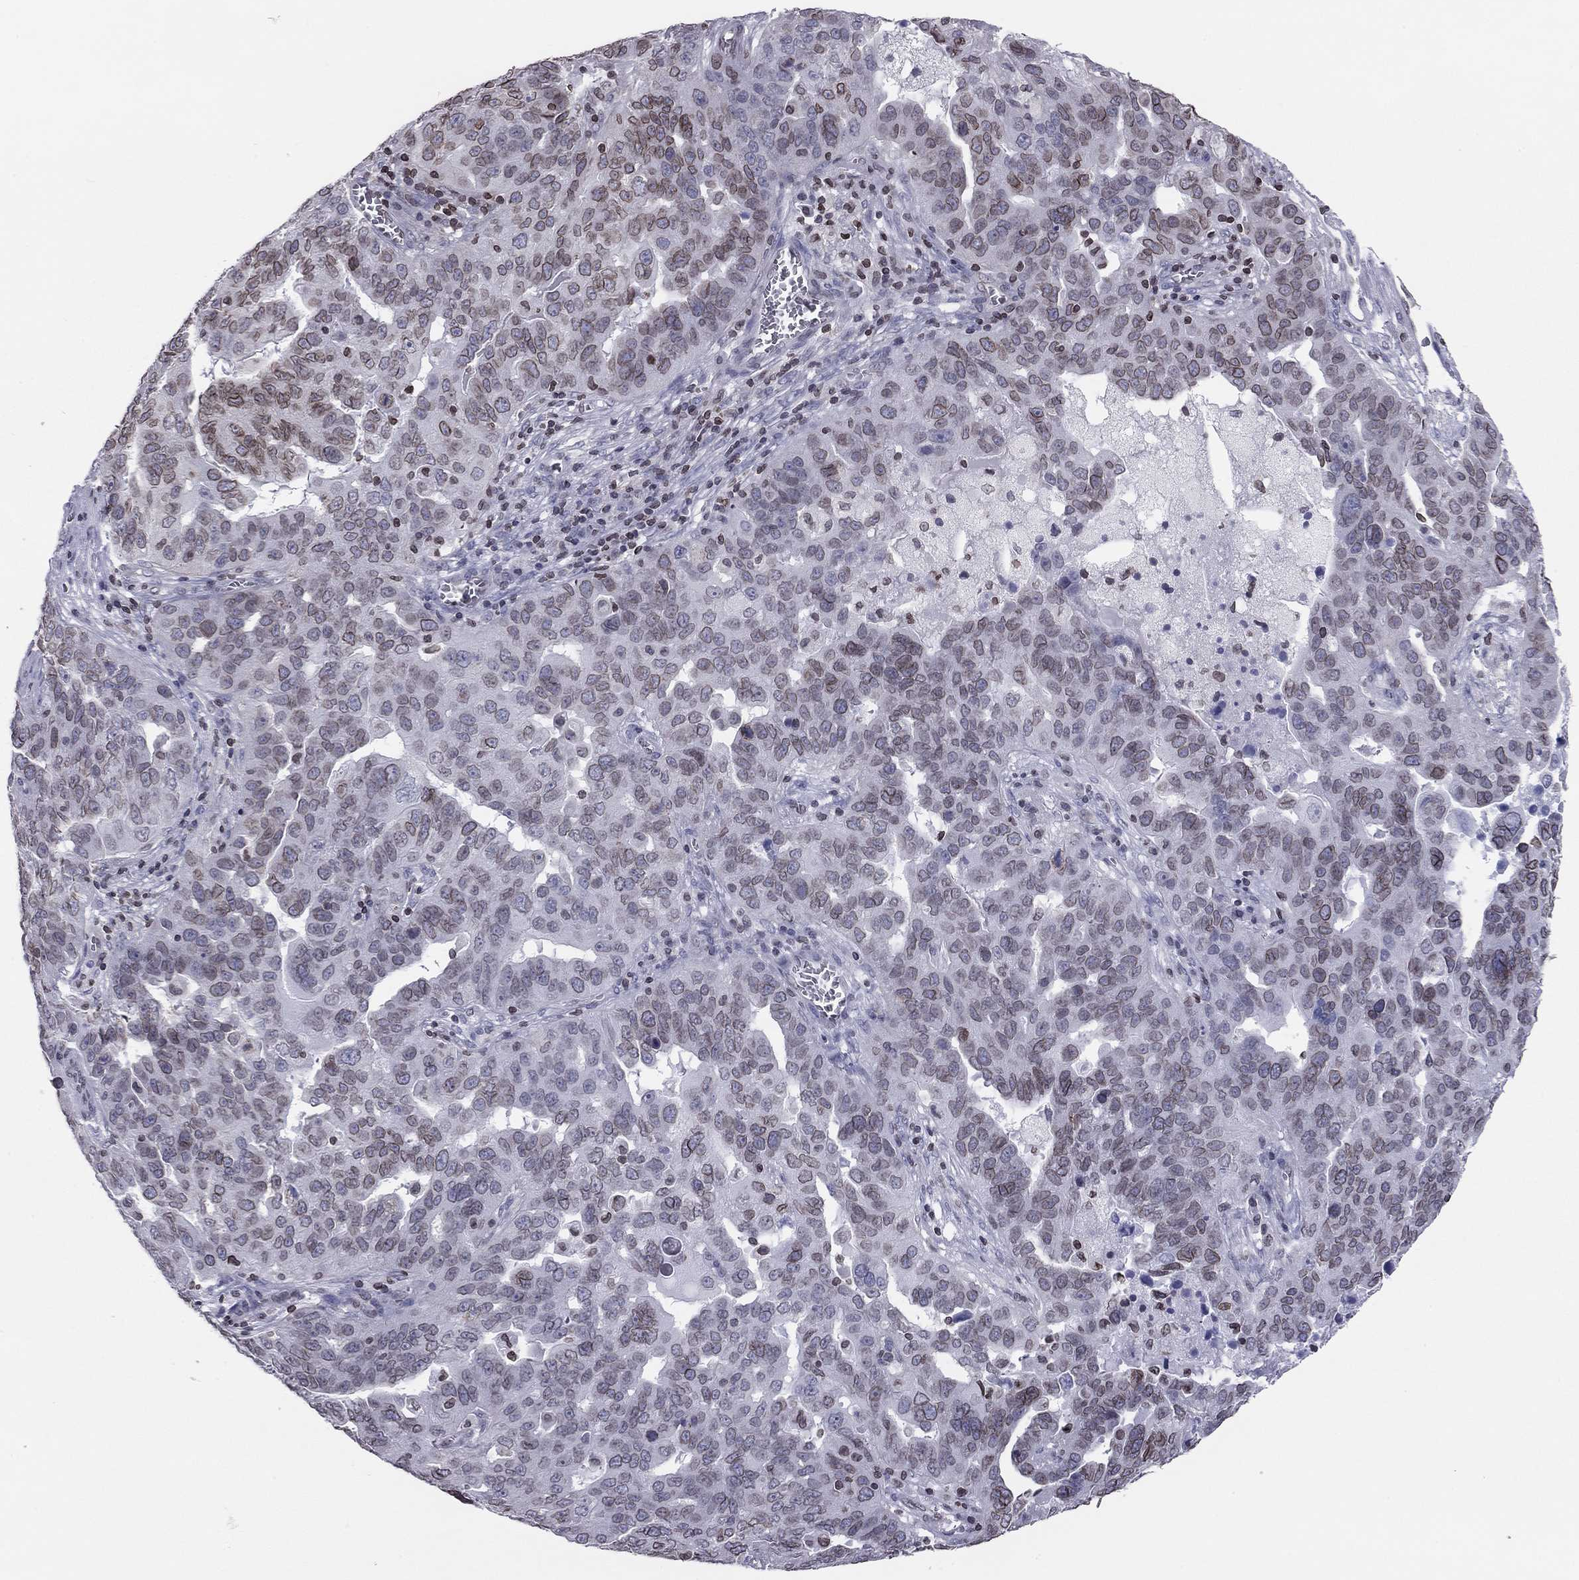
{"staining": {"intensity": "moderate", "quantity": ">75%", "location": "cytoplasmic/membranous,nuclear"}, "tissue": "ovarian cancer", "cell_type": "Tumor cells", "image_type": "cancer", "snomed": [{"axis": "morphology", "description": "Carcinoma, endometroid"}, {"axis": "topography", "description": "Soft tissue"}, {"axis": "topography", "description": "Ovary"}], "caption": "Protein staining by IHC reveals moderate cytoplasmic/membranous and nuclear positivity in about >75% of tumor cells in ovarian cancer (endometroid carcinoma). (brown staining indicates protein expression, while blue staining denotes nuclei).", "gene": "ESPL1", "patient": {"sex": "female", "age": 52}}